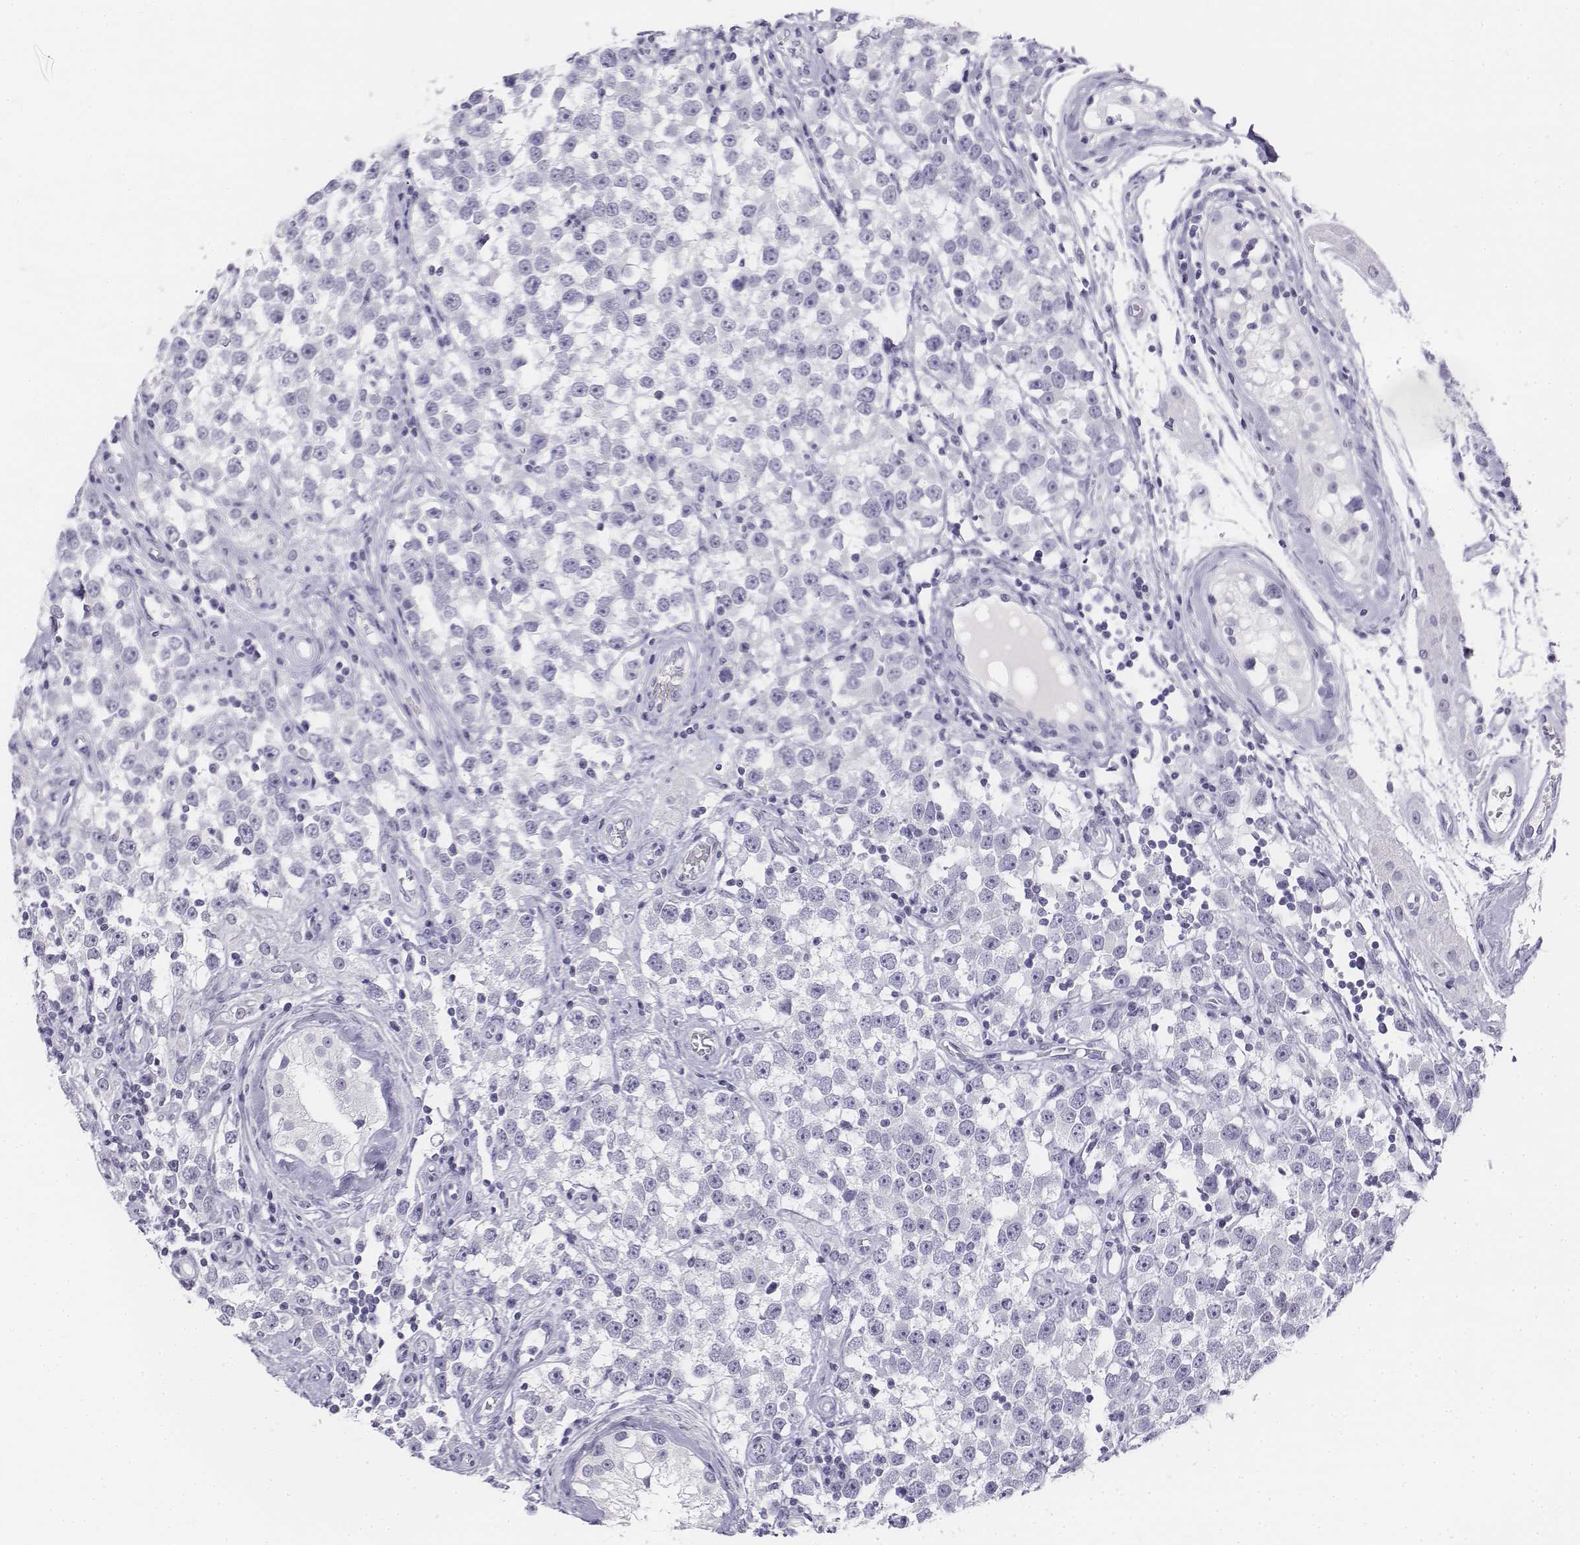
{"staining": {"intensity": "negative", "quantity": "none", "location": "none"}, "tissue": "testis cancer", "cell_type": "Tumor cells", "image_type": "cancer", "snomed": [{"axis": "morphology", "description": "Seminoma, NOS"}, {"axis": "topography", "description": "Testis"}], "caption": "The micrograph demonstrates no significant staining in tumor cells of testis cancer (seminoma).", "gene": "UCN2", "patient": {"sex": "male", "age": 34}}